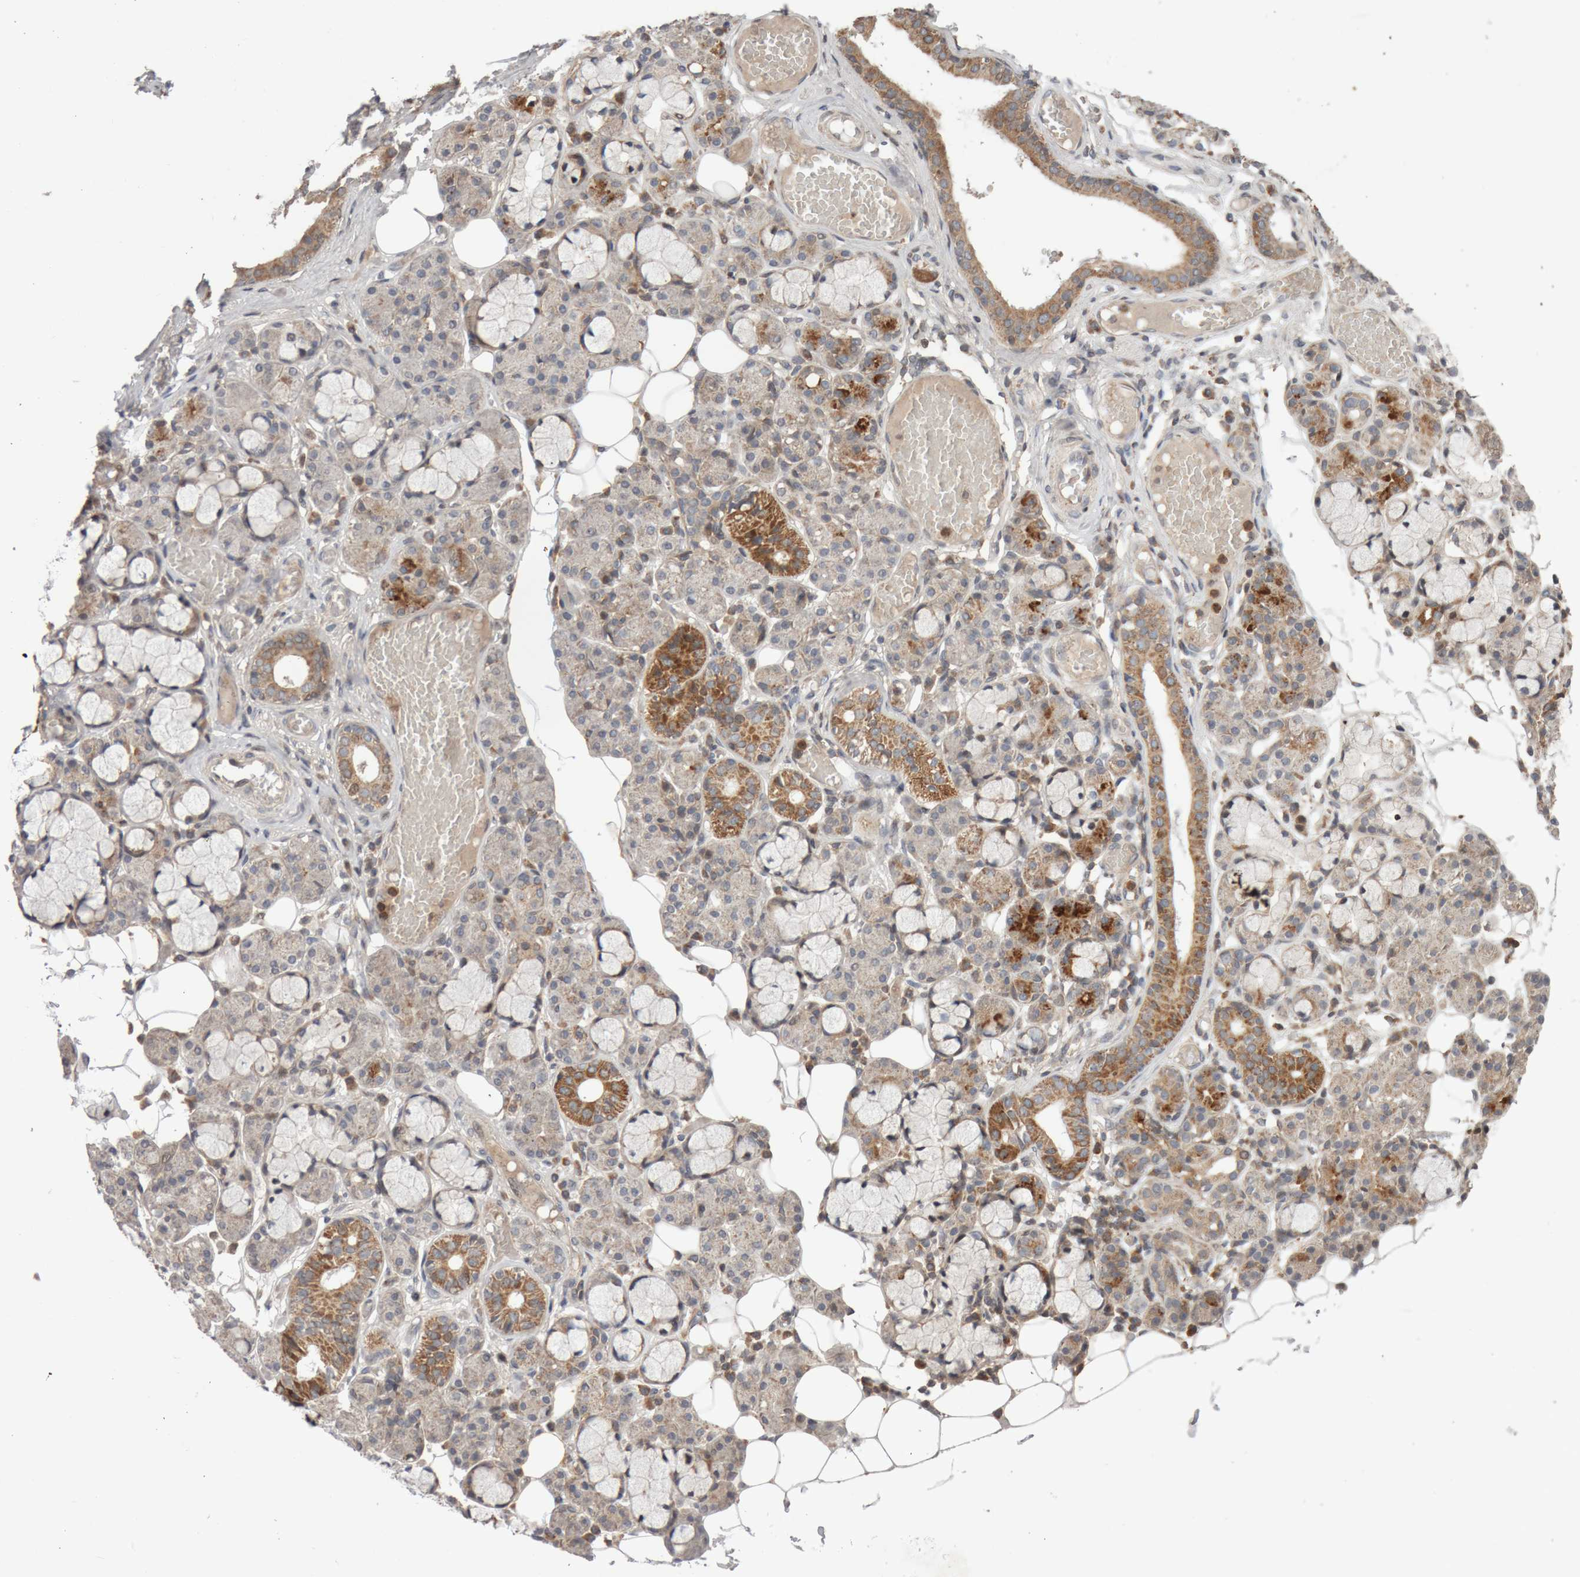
{"staining": {"intensity": "moderate", "quantity": "25%-75%", "location": "cytoplasmic/membranous"}, "tissue": "salivary gland", "cell_type": "Glandular cells", "image_type": "normal", "snomed": [{"axis": "morphology", "description": "Normal tissue, NOS"}, {"axis": "topography", "description": "Salivary gland"}], "caption": "This photomicrograph reveals immunohistochemistry (IHC) staining of normal human salivary gland, with medium moderate cytoplasmic/membranous positivity in about 25%-75% of glandular cells.", "gene": "KIF21B", "patient": {"sex": "male", "age": 63}}